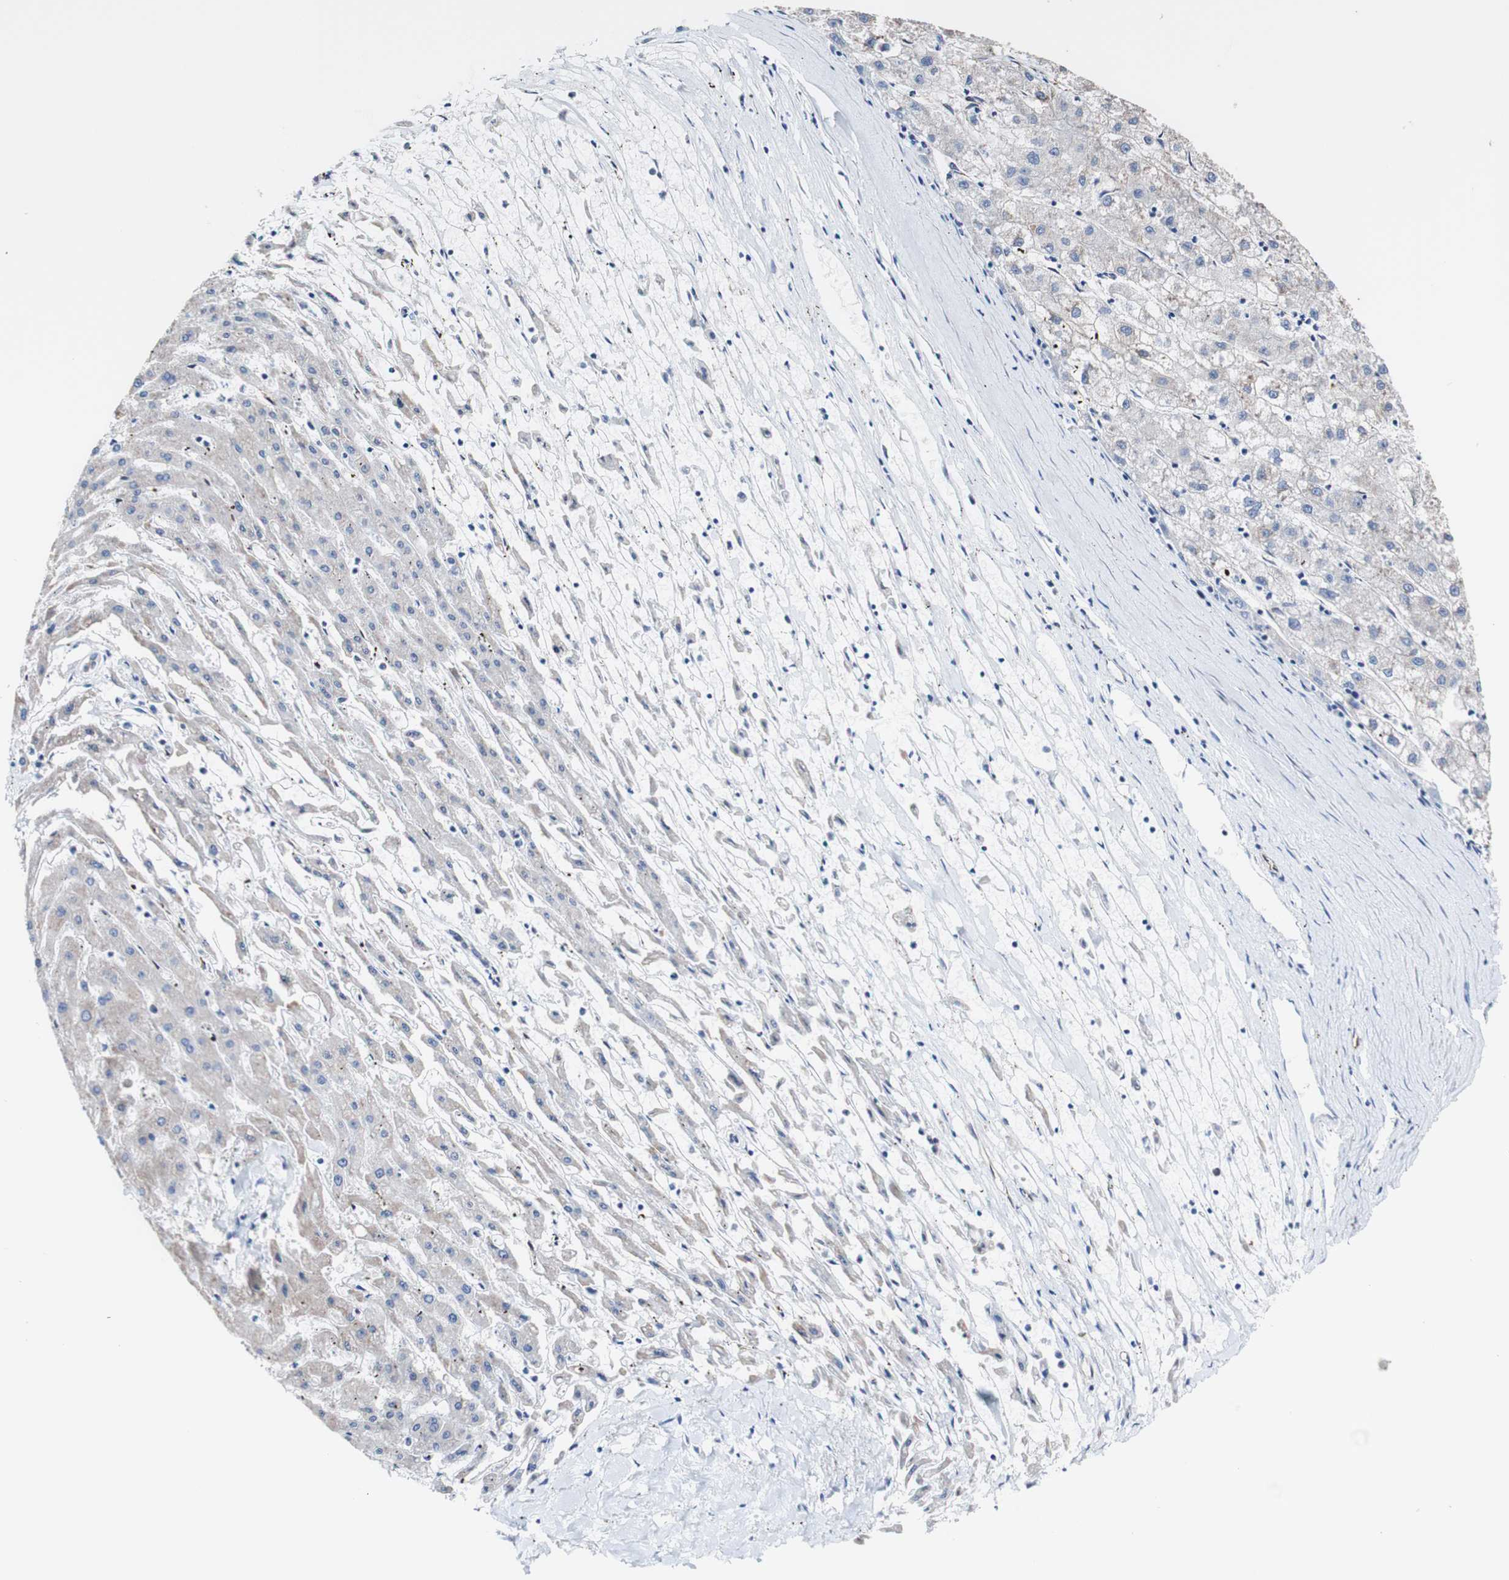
{"staining": {"intensity": "negative", "quantity": "none", "location": "none"}, "tissue": "liver cancer", "cell_type": "Tumor cells", "image_type": "cancer", "snomed": [{"axis": "morphology", "description": "Carcinoma, Hepatocellular, NOS"}, {"axis": "topography", "description": "Liver"}], "caption": "DAB immunohistochemical staining of human hepatocellular carcinoma (liver) demonstrates no significant staining in tumor cells. (Stains: DAB immunohistochemistry with hematoxylin counter stain, Microscopy: brightfield microscopy at high magnification).", "gene": "LRIG3", "patient": {"sex": "male", "age": 72}}